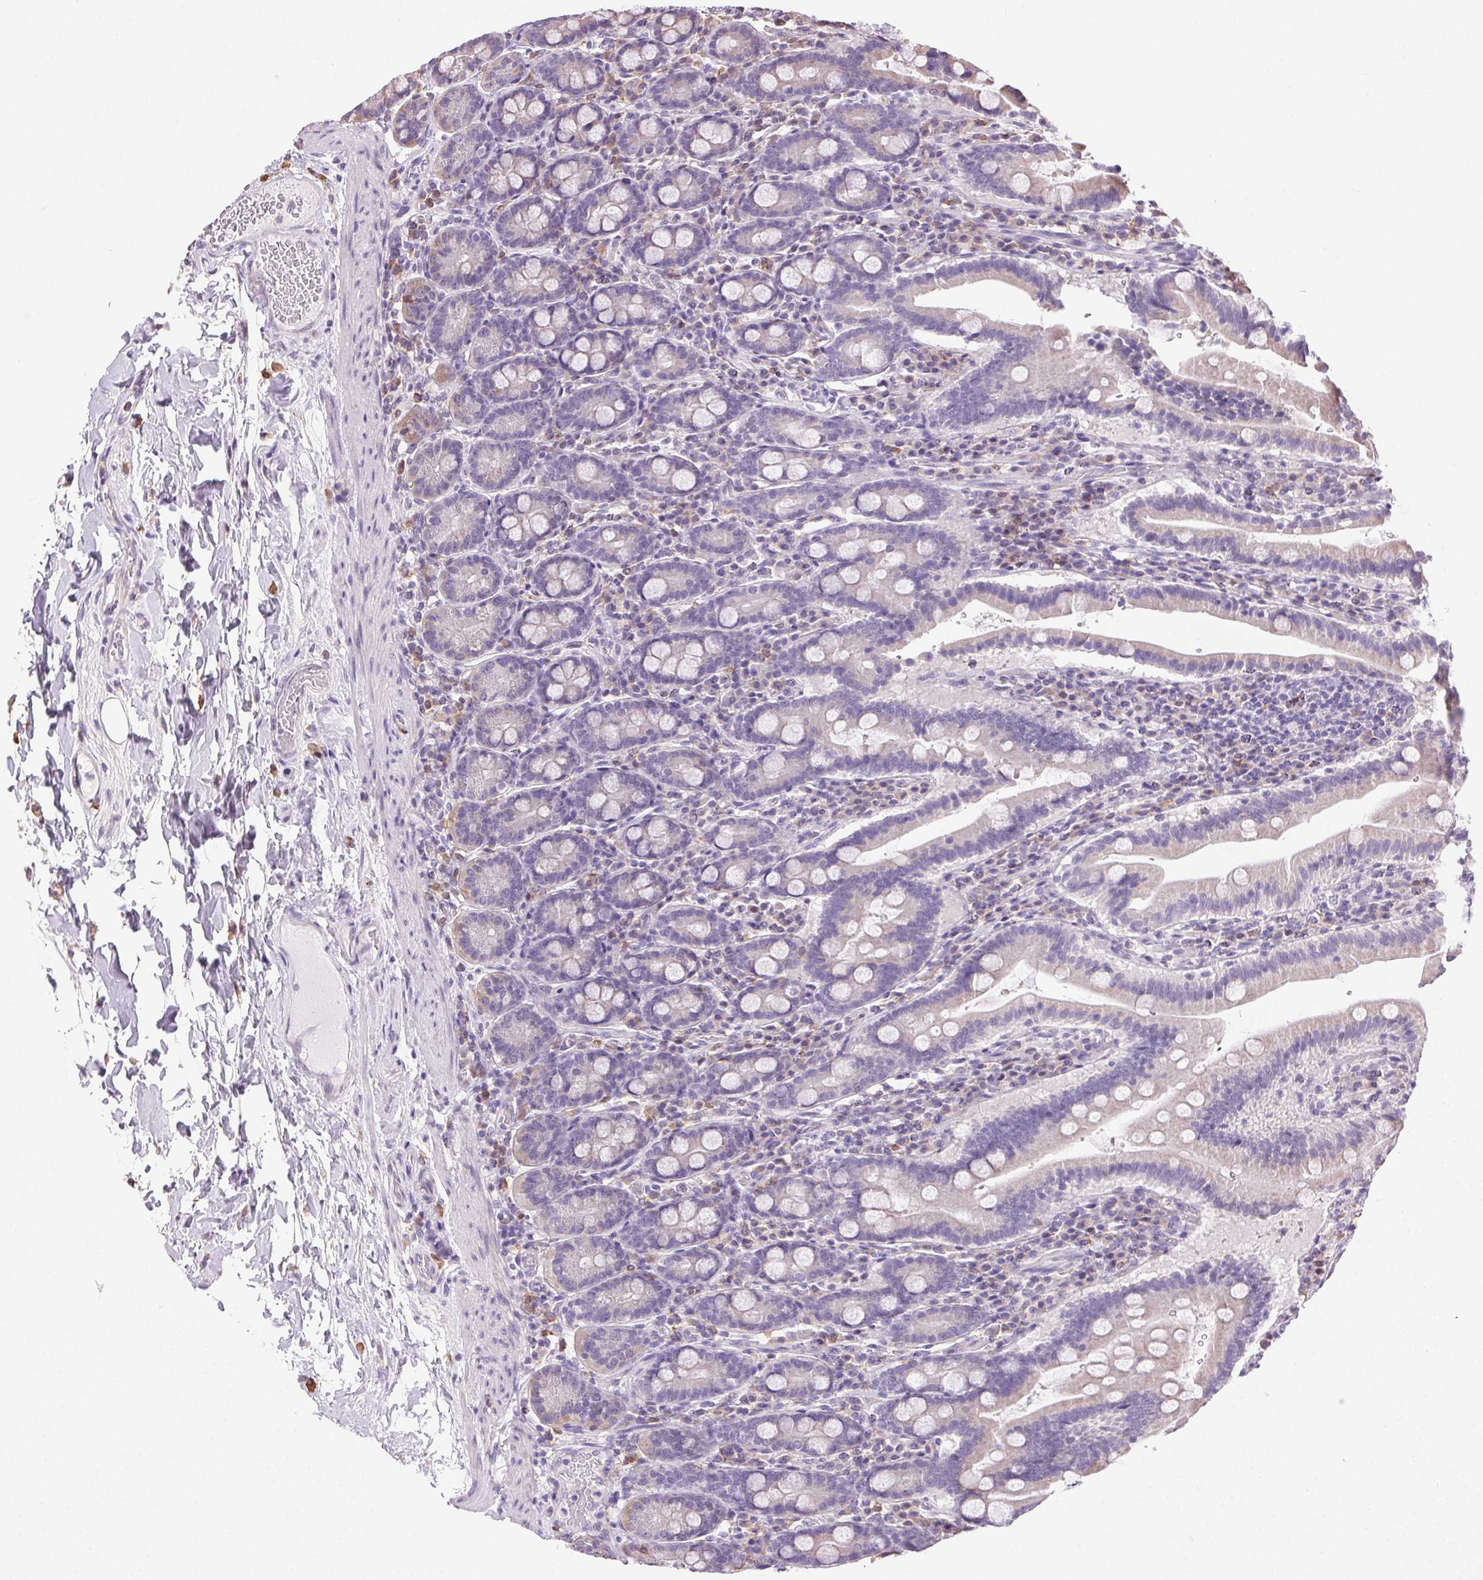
{"staining": {"intensity": "negative", "quantity": "none", "location": "none"}, "tissue": "small intestine", "cell_type": "Glandular cells", "image_type": "normal", "snomed": [{"axis": "morphology", "description": "Normal tissue, NOS"}, {"axis": "topography", "description": "Small intestine"}], "caption": "High power microscopy photomicrograph of an IHC histopathology image of normal small intestine, revealing no significant staining in glandular cells. (Stains: DAB (3,3'-diaminobenzidine) immunohistochemistry with hematoxylin counter stain, Microscopy: brightfield microscopy at high magnification).", "gene": "SNX31", "patient": {"sex": "male", "age": 26}}